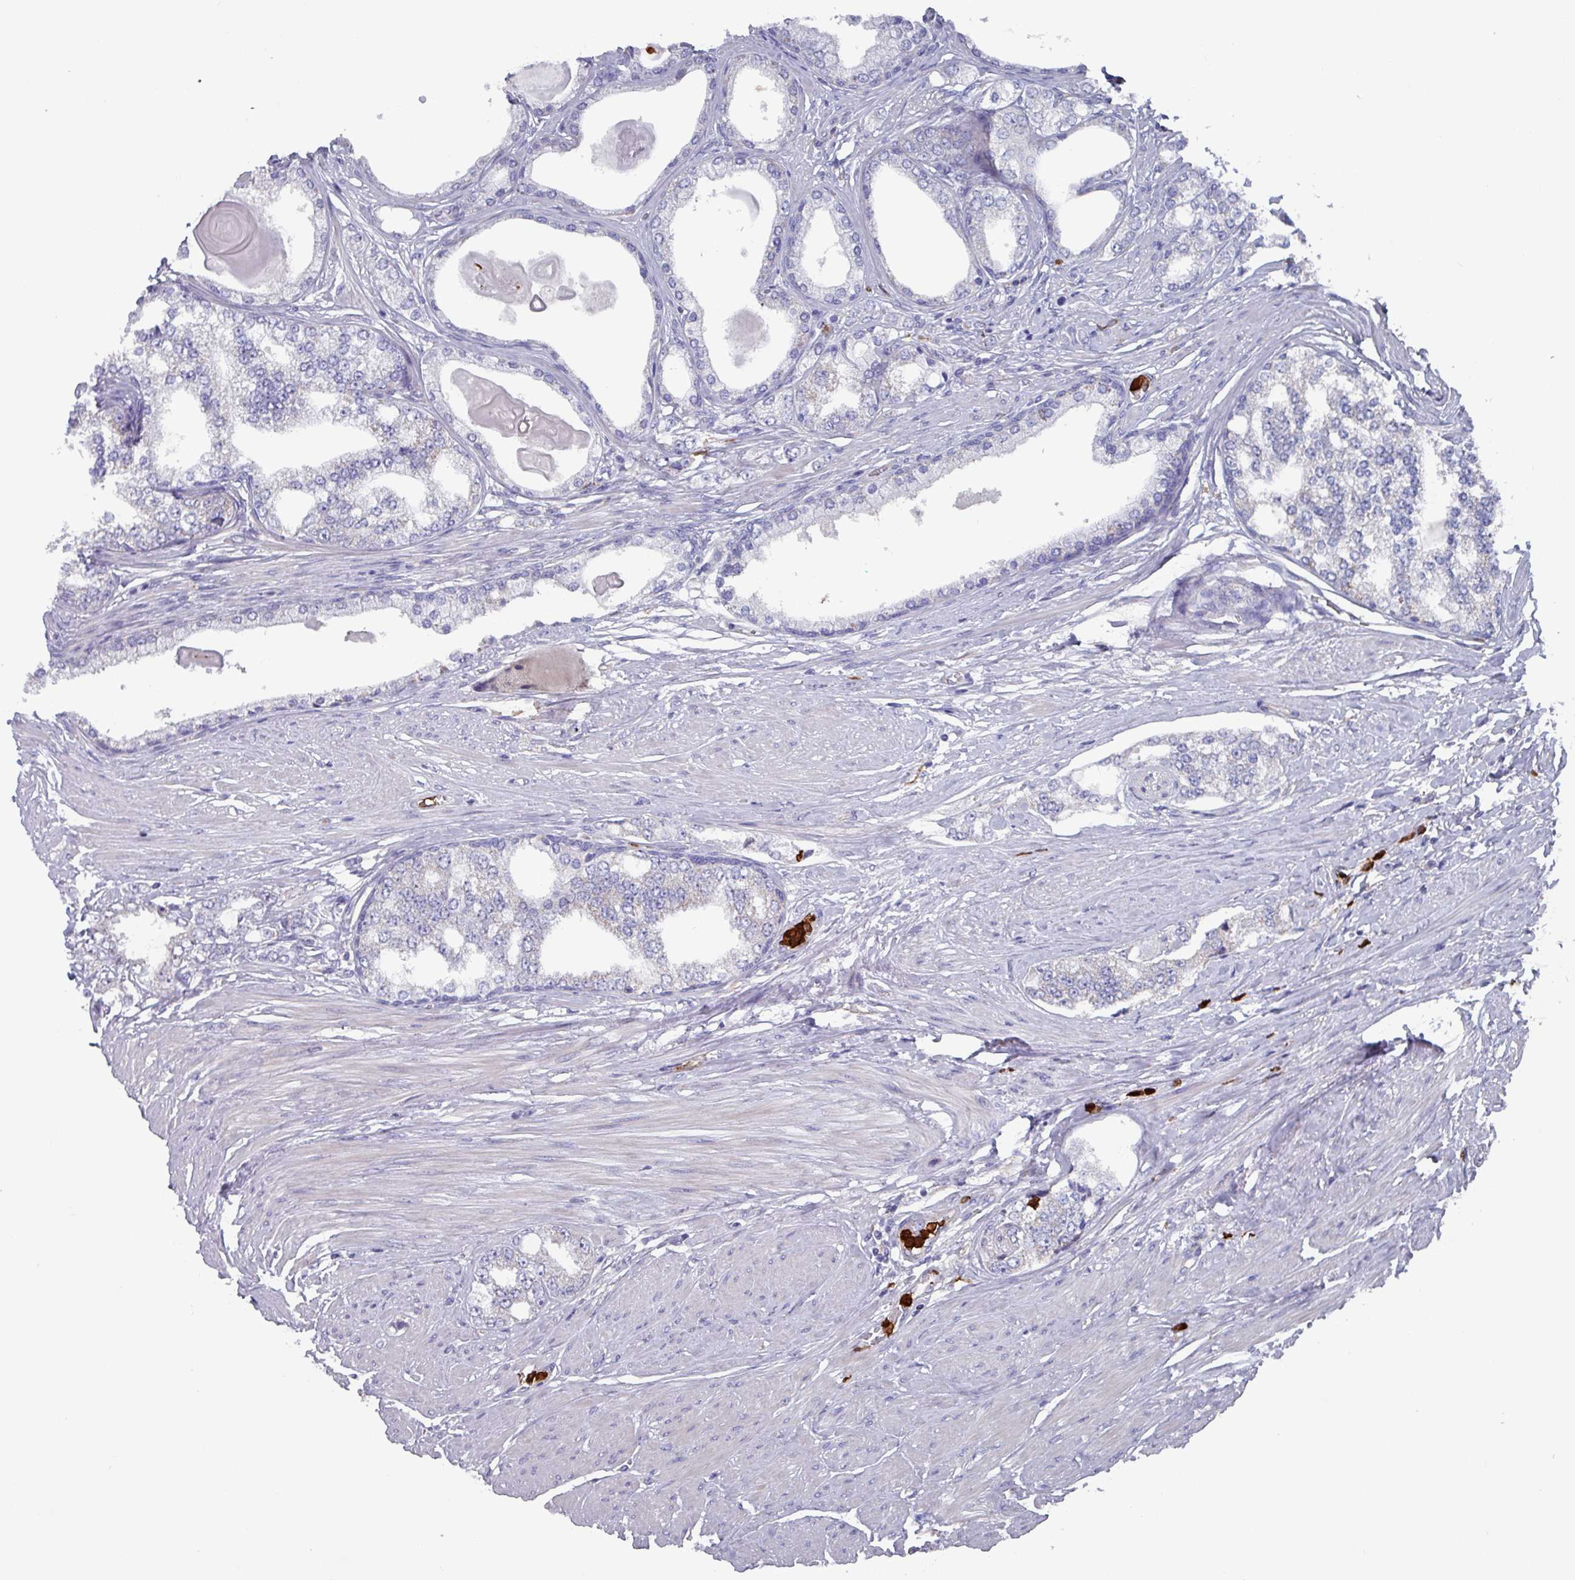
{"staining": {"intensity": "negative", "quantity": "none", "location": "none"}, "tissue": "prostate cancer", "cell_type": "Tumor cells", "image_type": "cancer", "snomed": [{"axis": "morphology", "description": "Adenocarcinoma, High grade"}, {"axis": "topography", "description": "Prostate"}], "caption": "IHC of prostate adenocarcinoma (high-grade) demonstrates no positivity in tumor cells.", "gene": "UQCC2", "patient": {"sex": "male", "age": 64}}